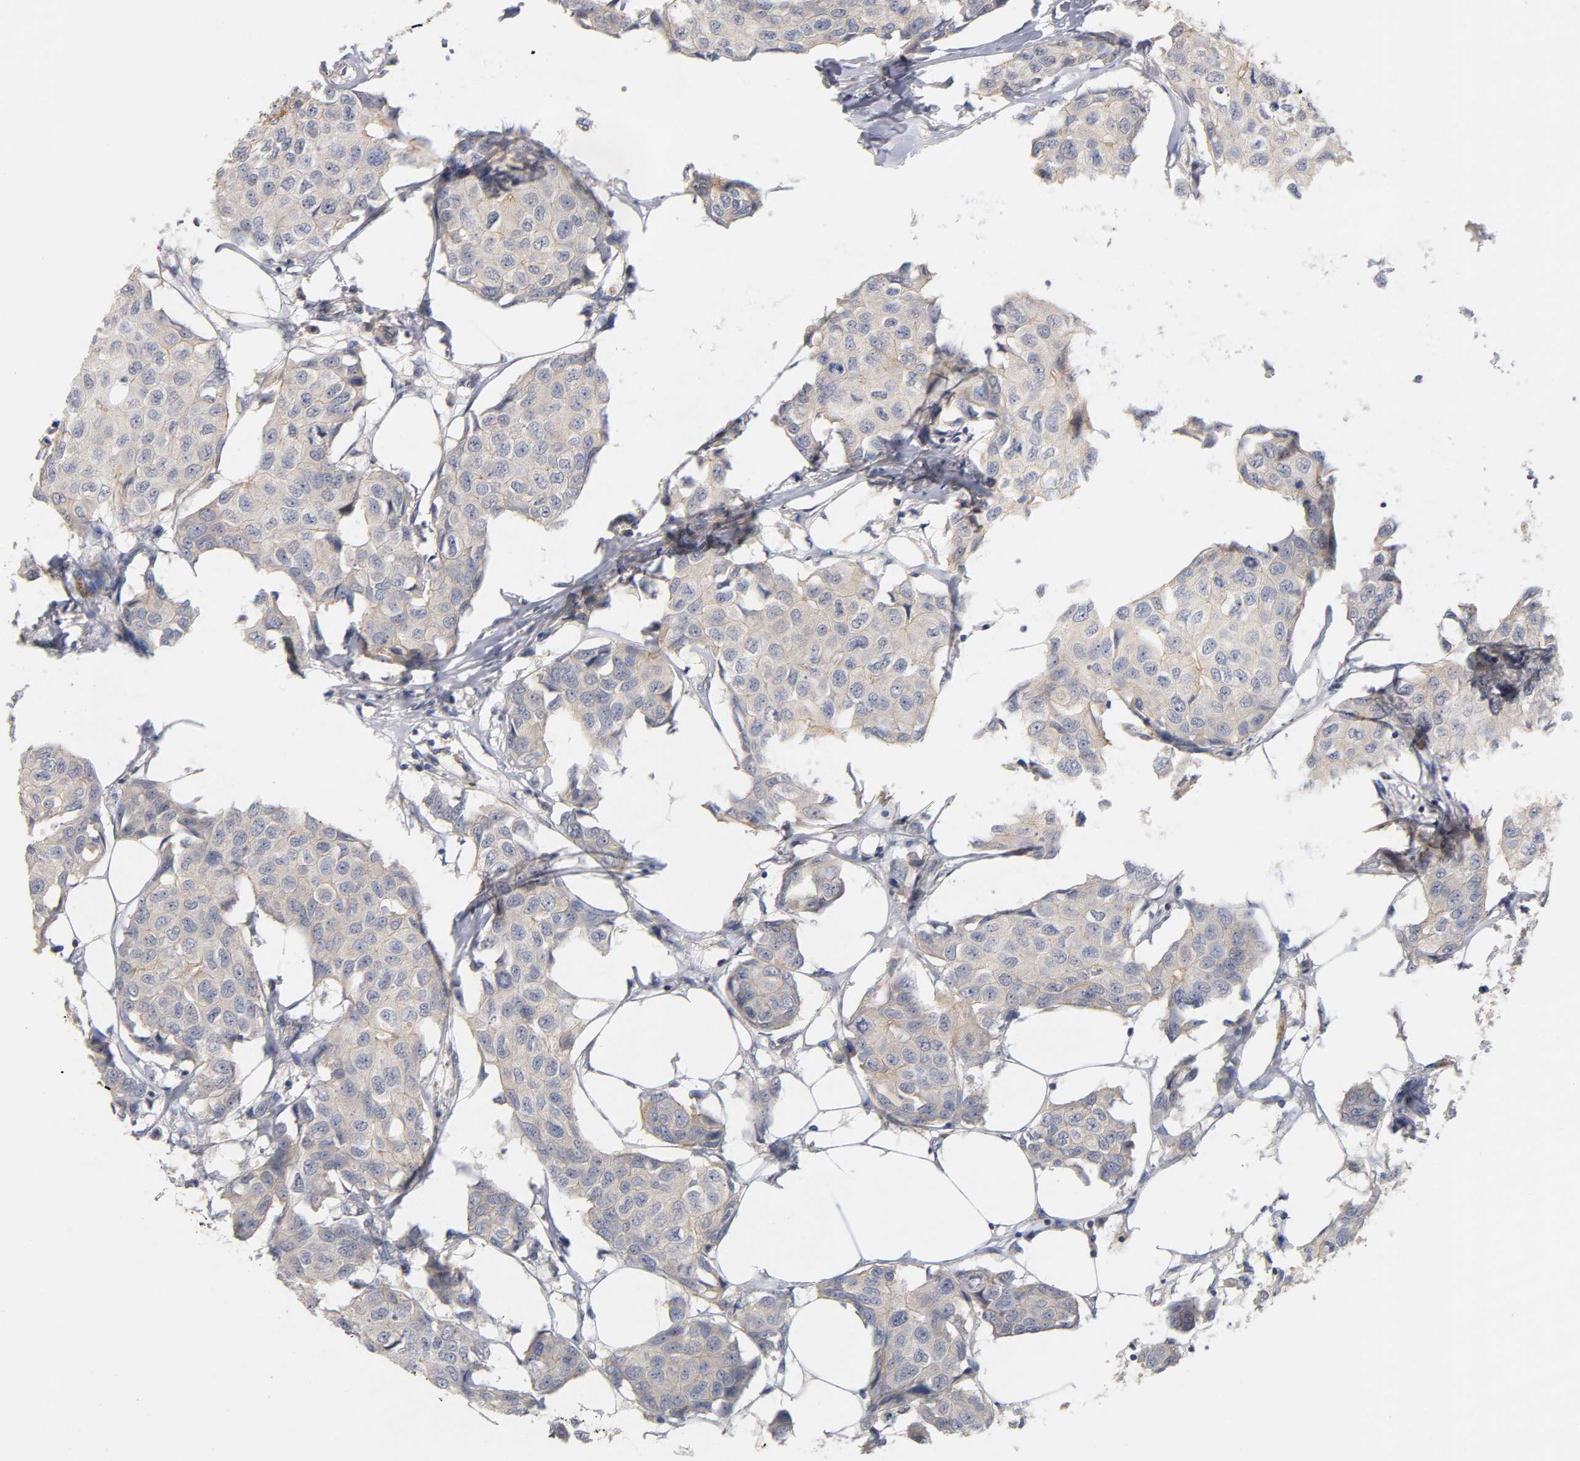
{"staining": {"intensity": "moderate", "quantity": ">75%", "location": "cytoplasmic/membranous"}, "tissue": "breast cancer", "cell_type": "Tumor cells", "image_type": "cancer", "snomed": [{"axis": "morphology", "description": "Duct carcinoma"}, {"axis": "topography", "description": "Breast"}], "caption": "About >75% of tumor cells in human intraductal carcinoma (breast) exhibit moderate cytoplasmic/membranous protein positivity as visualized by brown immunohistochemical staining.", "gene": "PDZD11", "patient": {"sex": "female", "age": 80}}